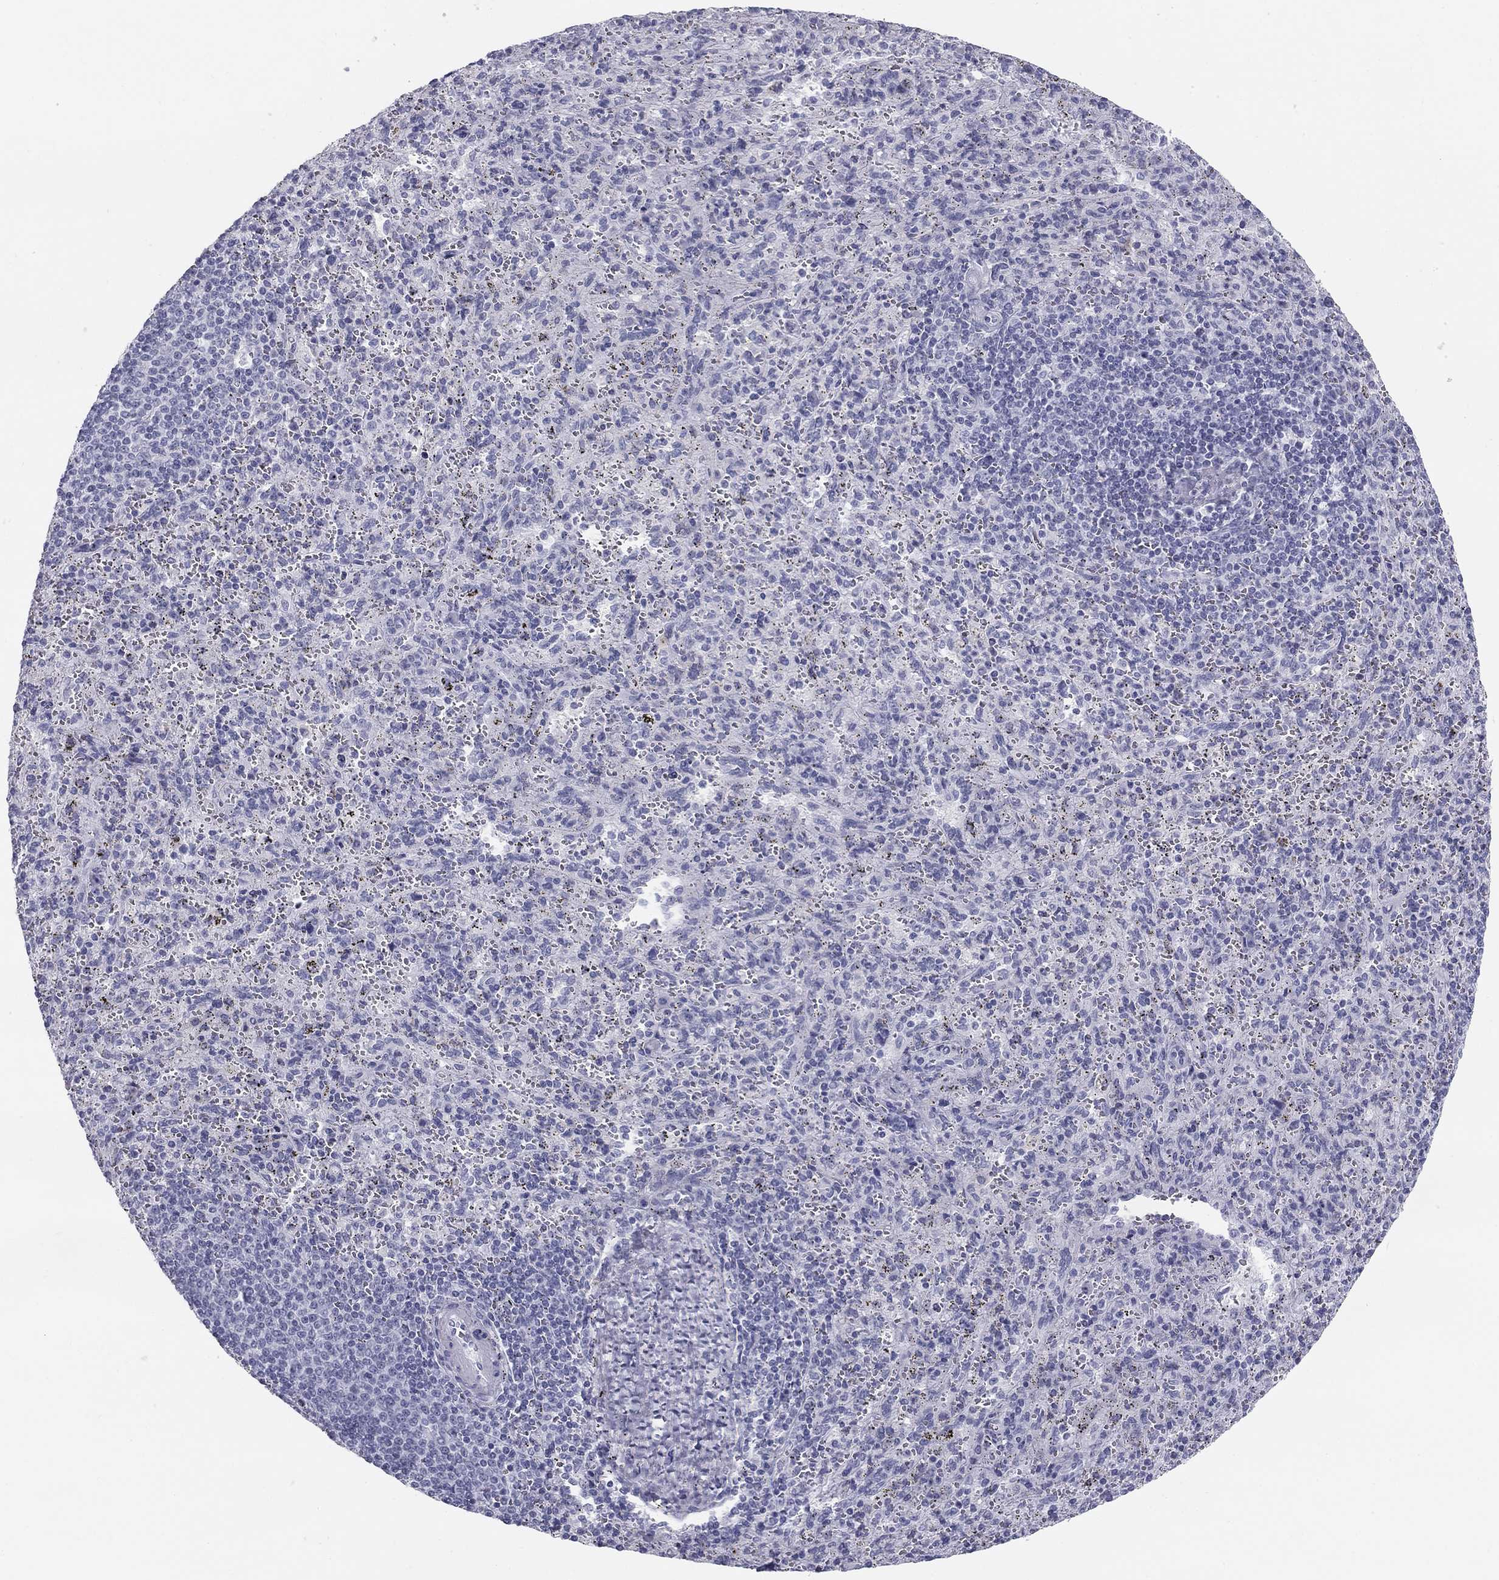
{"staining": {"intensity": "negative", "quantity": "none", "location": "none"}, "tissue": "spleen", "cell_type": "Cells in red pulp", "image_type": "normal", "snomed": [{"axis": "morphology", "description": "Normal tissue, NOS"}, {"axis": "topography", "description": "Spleen"}], "caption": "An IHC micrograph of normal spleen is shown. There is no staining in cells in red pulp of spleen. The staining was performed using DAB to visualize the protein expression in brown, while the nuclei were stained in blue with hematoxylin (Magnification: 20x).", "gene": "SULT2B1", "patient": {"sex": "male", "age": 57}}